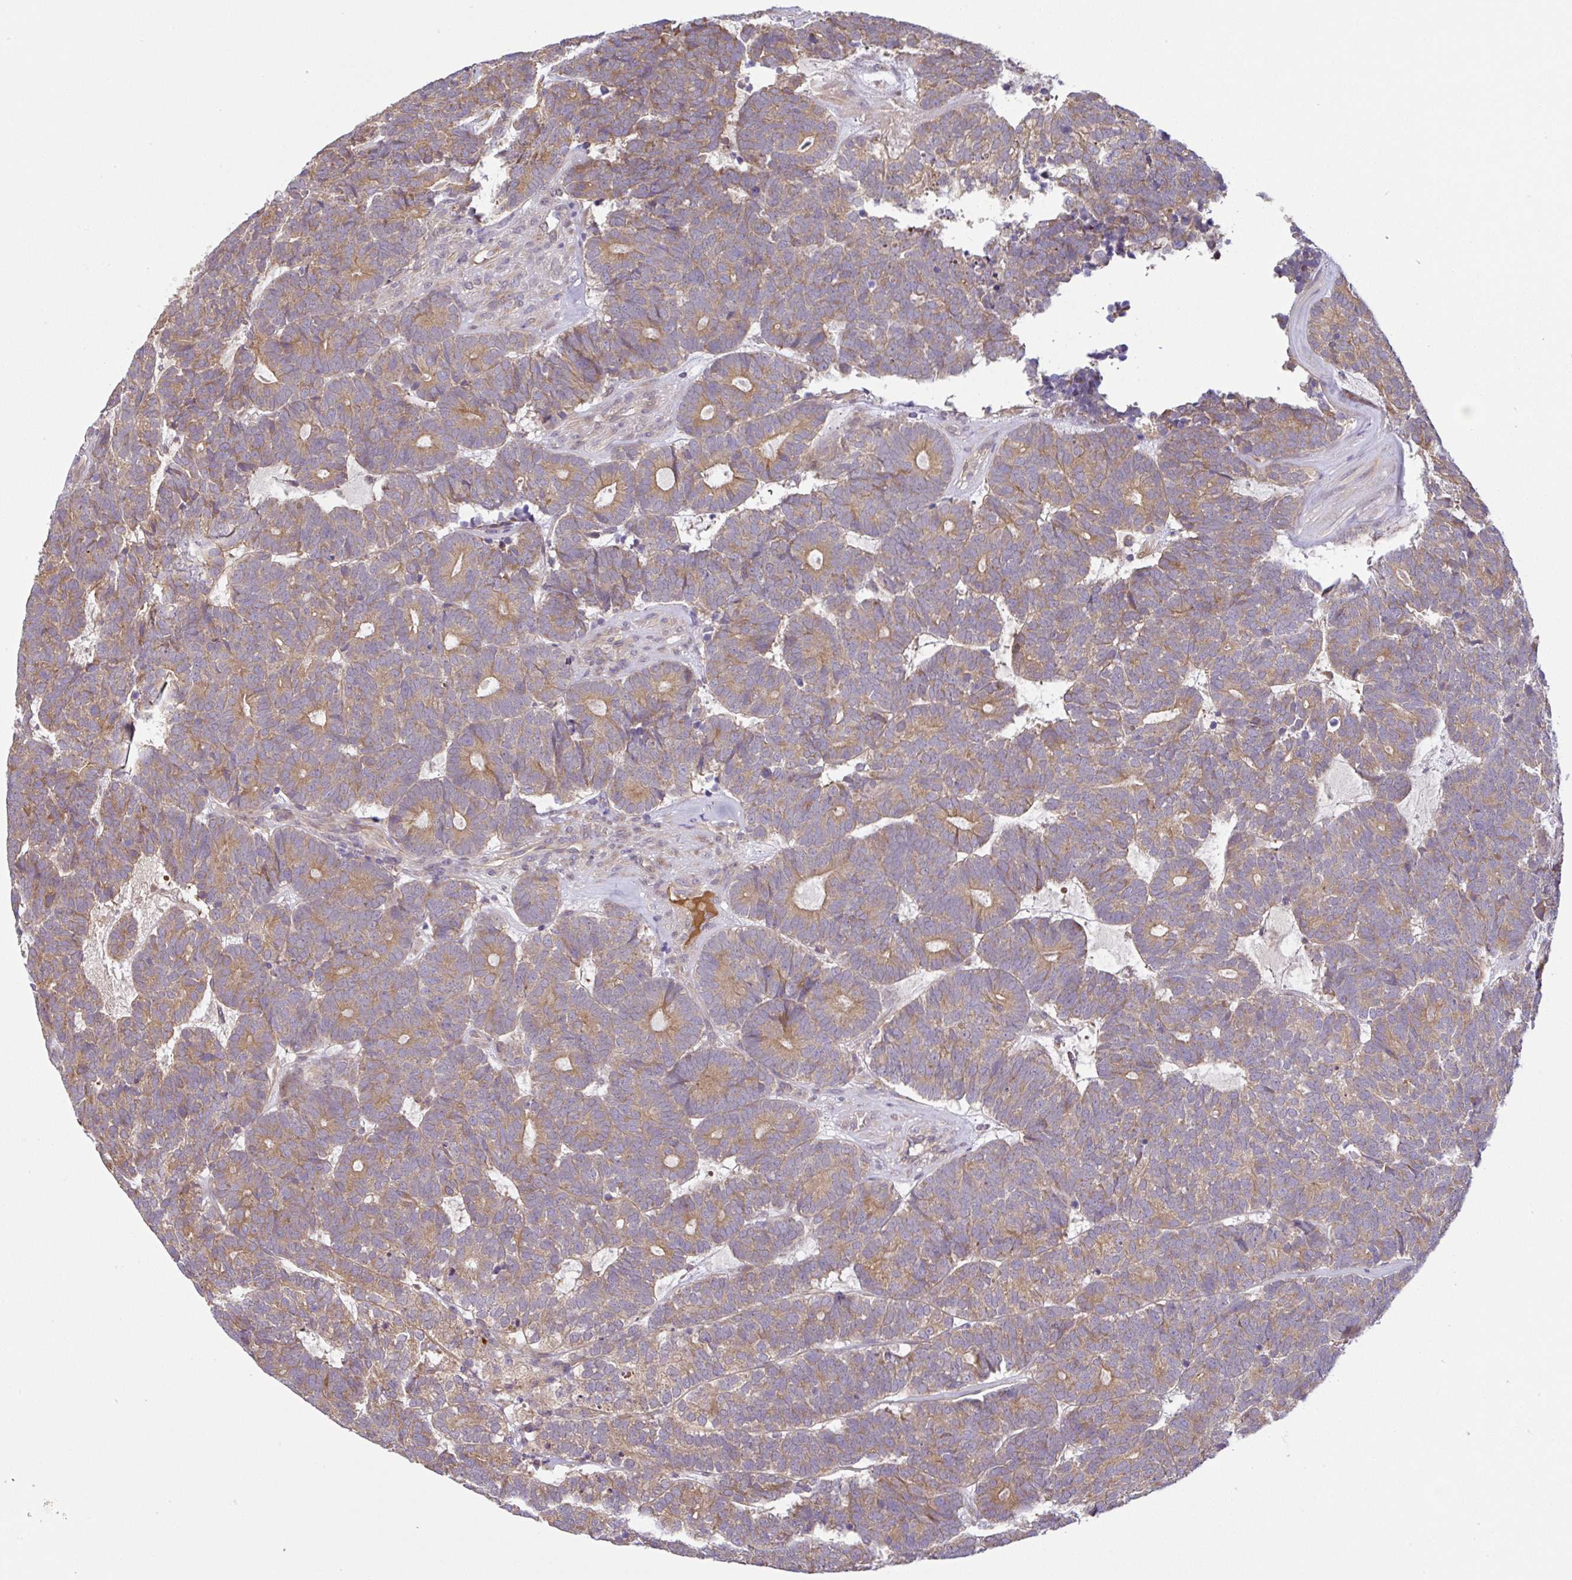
{"staining": {"intensity": "moderate", "quantity": ">75%", "location": "cytoplasmic/membranous"}, "tissue": "head and neck cancer", "cell_type": "Tumor cells", "image_type": "cancer", "snomed": [{"axis": "morphology", "description": "Adenocarcinoma, NOS"}, {"axis": "topography", "description": "Head-Neck"}], "caption": "Immunohistochemistry (IHC) image of neoplastic tissue: head and neck cancer (adenocarcinoma) stained using immunohistochemistry exhibits medium levels of moderate protein expression localized specifically in the cytoplasmic/membranous of tumor cells, appearing as a cytoplasmic/membranous brown color.", "gene": "UBE4A", "patient": {"sex": "female", "age": 81}}